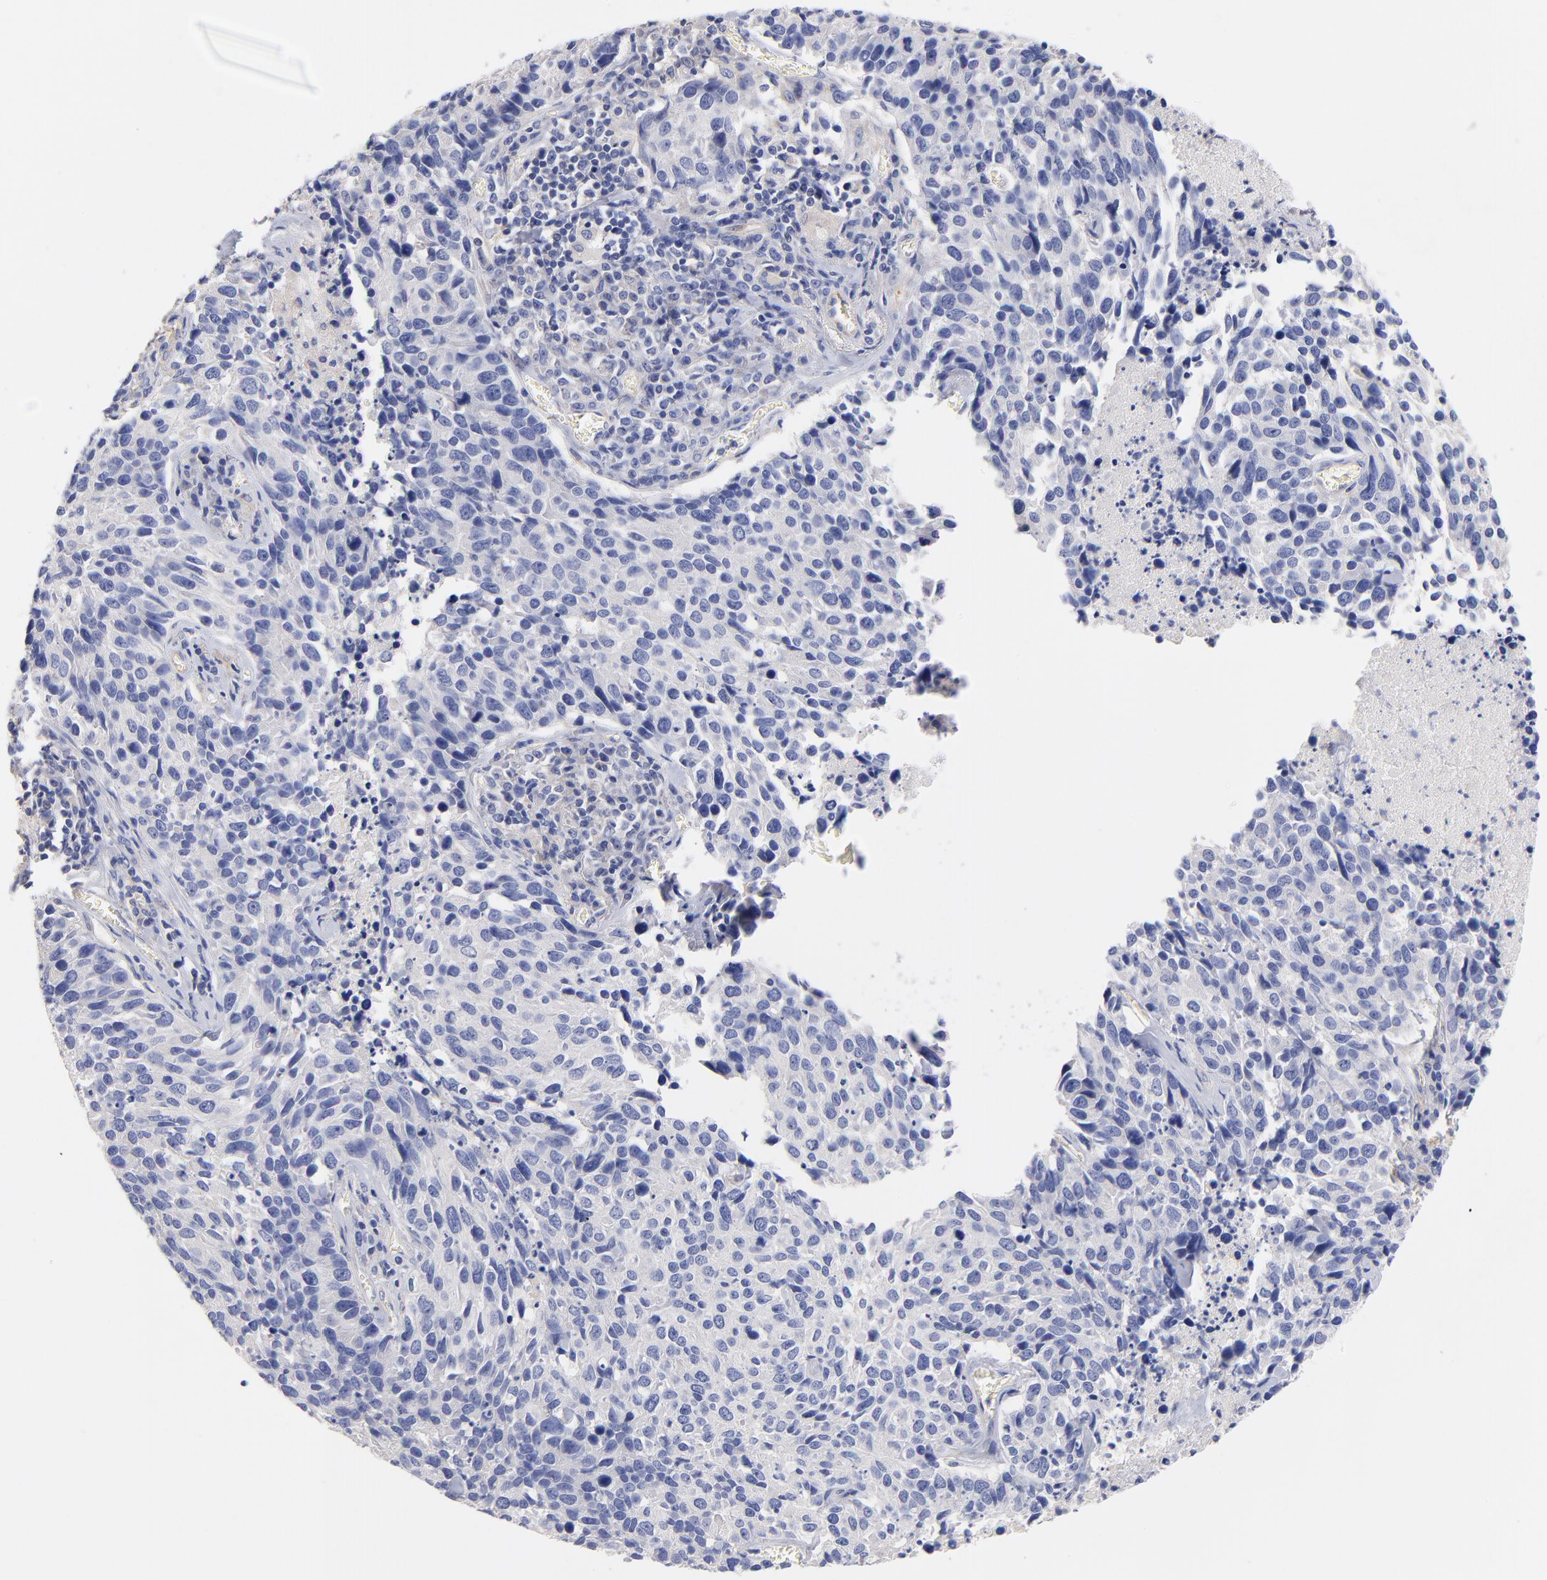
{"staining": {"intensity": "negative", "quantity": "none", "location": "none"}, "tissue": "lung cancer", "cell_type": "Tumor cells", "image_type": "cancer", "snomed": [{"axis": "morphology", "description": "Neoplasm, malignant, NOS"}, {"axis": "topography", "description": "Lung"}], "caption": "Lung cancer (neoplasm (malignant)) was stained to show a protein in brown. There is no significant staining in tumor cells. (DAB (3,3'-diaminobenzidine) immunohistochemistry visualized using brightfield microscopy, high magnification).", "gene": "HS3ST1", "patient": {"sex": "female", "age": 76}}